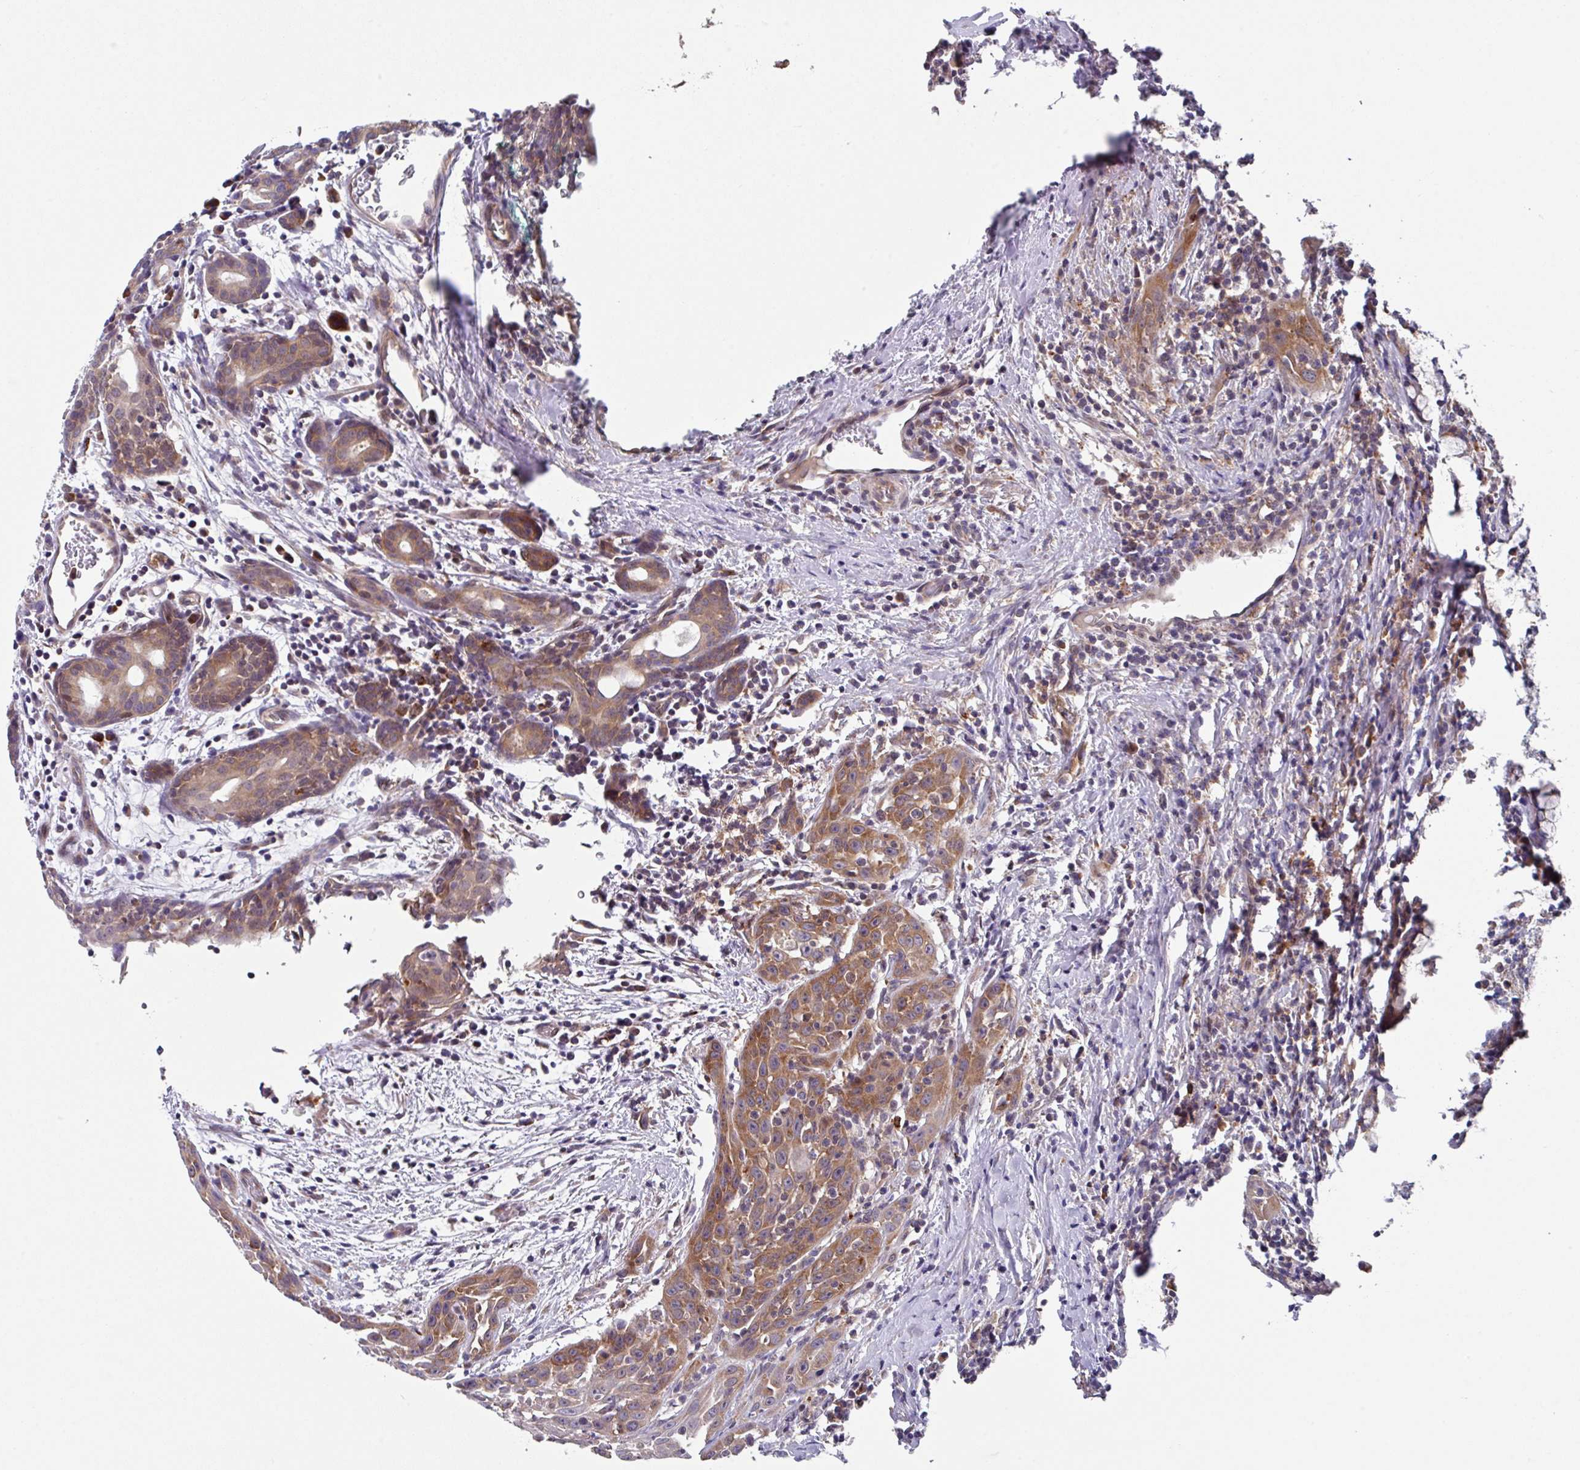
{"staining": {"intensity": "moderate", "quantity": ">75%", "location": "cytoplasmic/membranous"}, "tissue": "head and neck cancer", "cell_type": "Tumor cells", "image_type": "cancer", "snomed": [{"axis": "morphology", "description": "Squamous cell carcinoma, NOS"}, {"axis": "topography", "description": "Oral tissue"}, {"axis": "topography", "description": "Head-Neck"}], "caption": "DAB (3,3'-diaminobenzidine) immunohistochemical staining of human squamous cell carcinoma (head and neck) demonstrates moderate cytoplasmic/membranous protein staining in approximately >75% of tumor cells.", "gene": "EIF4B", "patient": {"sex": "female", "age": 50}}